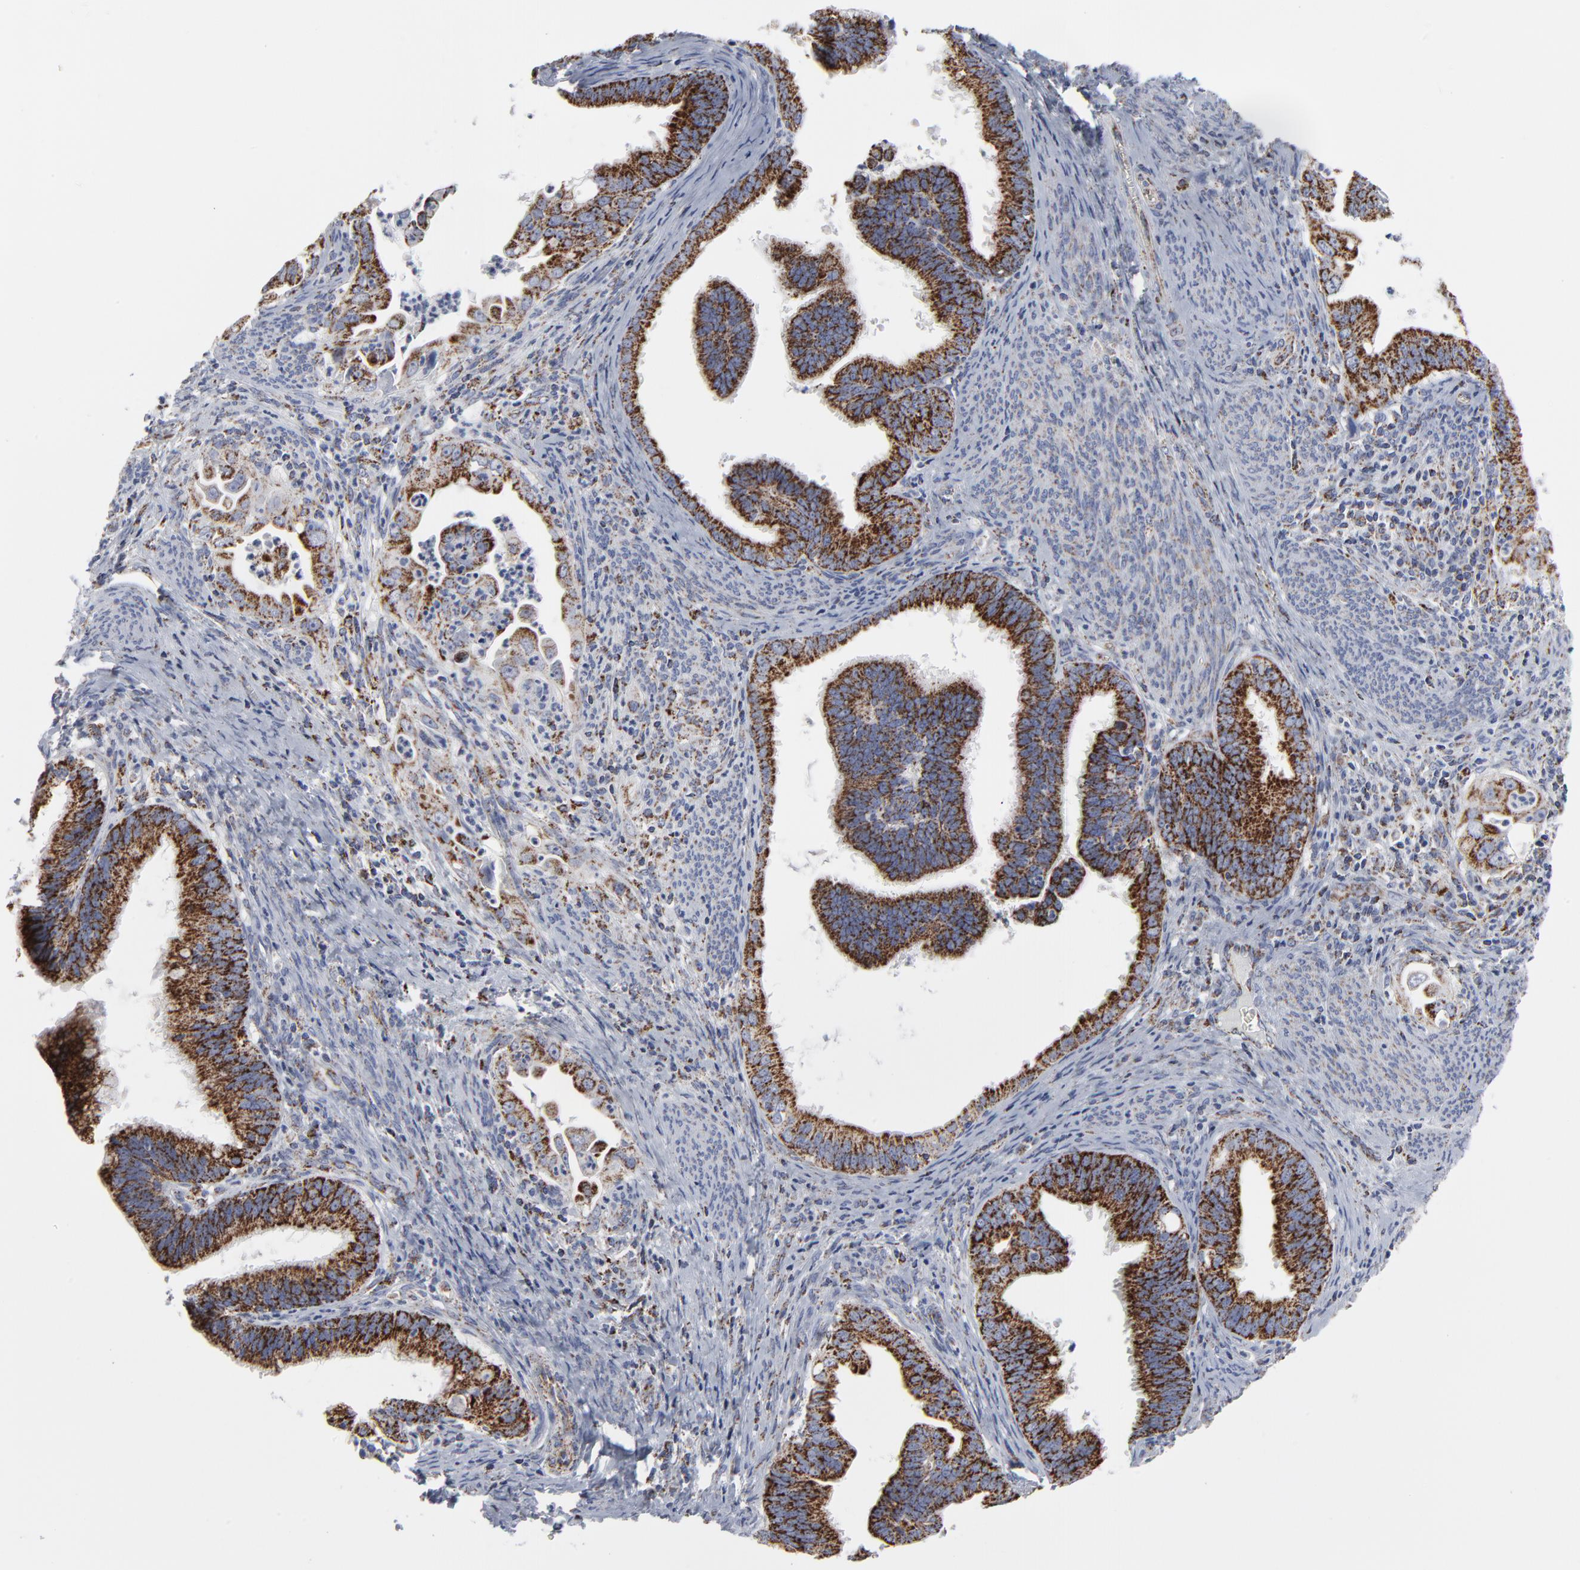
{"staining": {"intensity": "moderate", "quantity": ">75%", "location": "cytoplasmic/membranous"}, "tissue": "cervical cancer", "cell_type": "Tumor cells", "image_type": "cancer", "snomed": [{"axis": "morphology", "description": "Adenocarcinoma, NOS"}, {"axis": "topography", "description": "Cervix"}], "caption": "There is medium levels of moderate cytoplasmic/membranous positivity in tumor cells of cervical cancer (adenocarcinoma), as demonstrated by immunohistochemical staining (brown color).", "gene": "TXNRD2", "patient": {"sex": "female", "age": 47}}